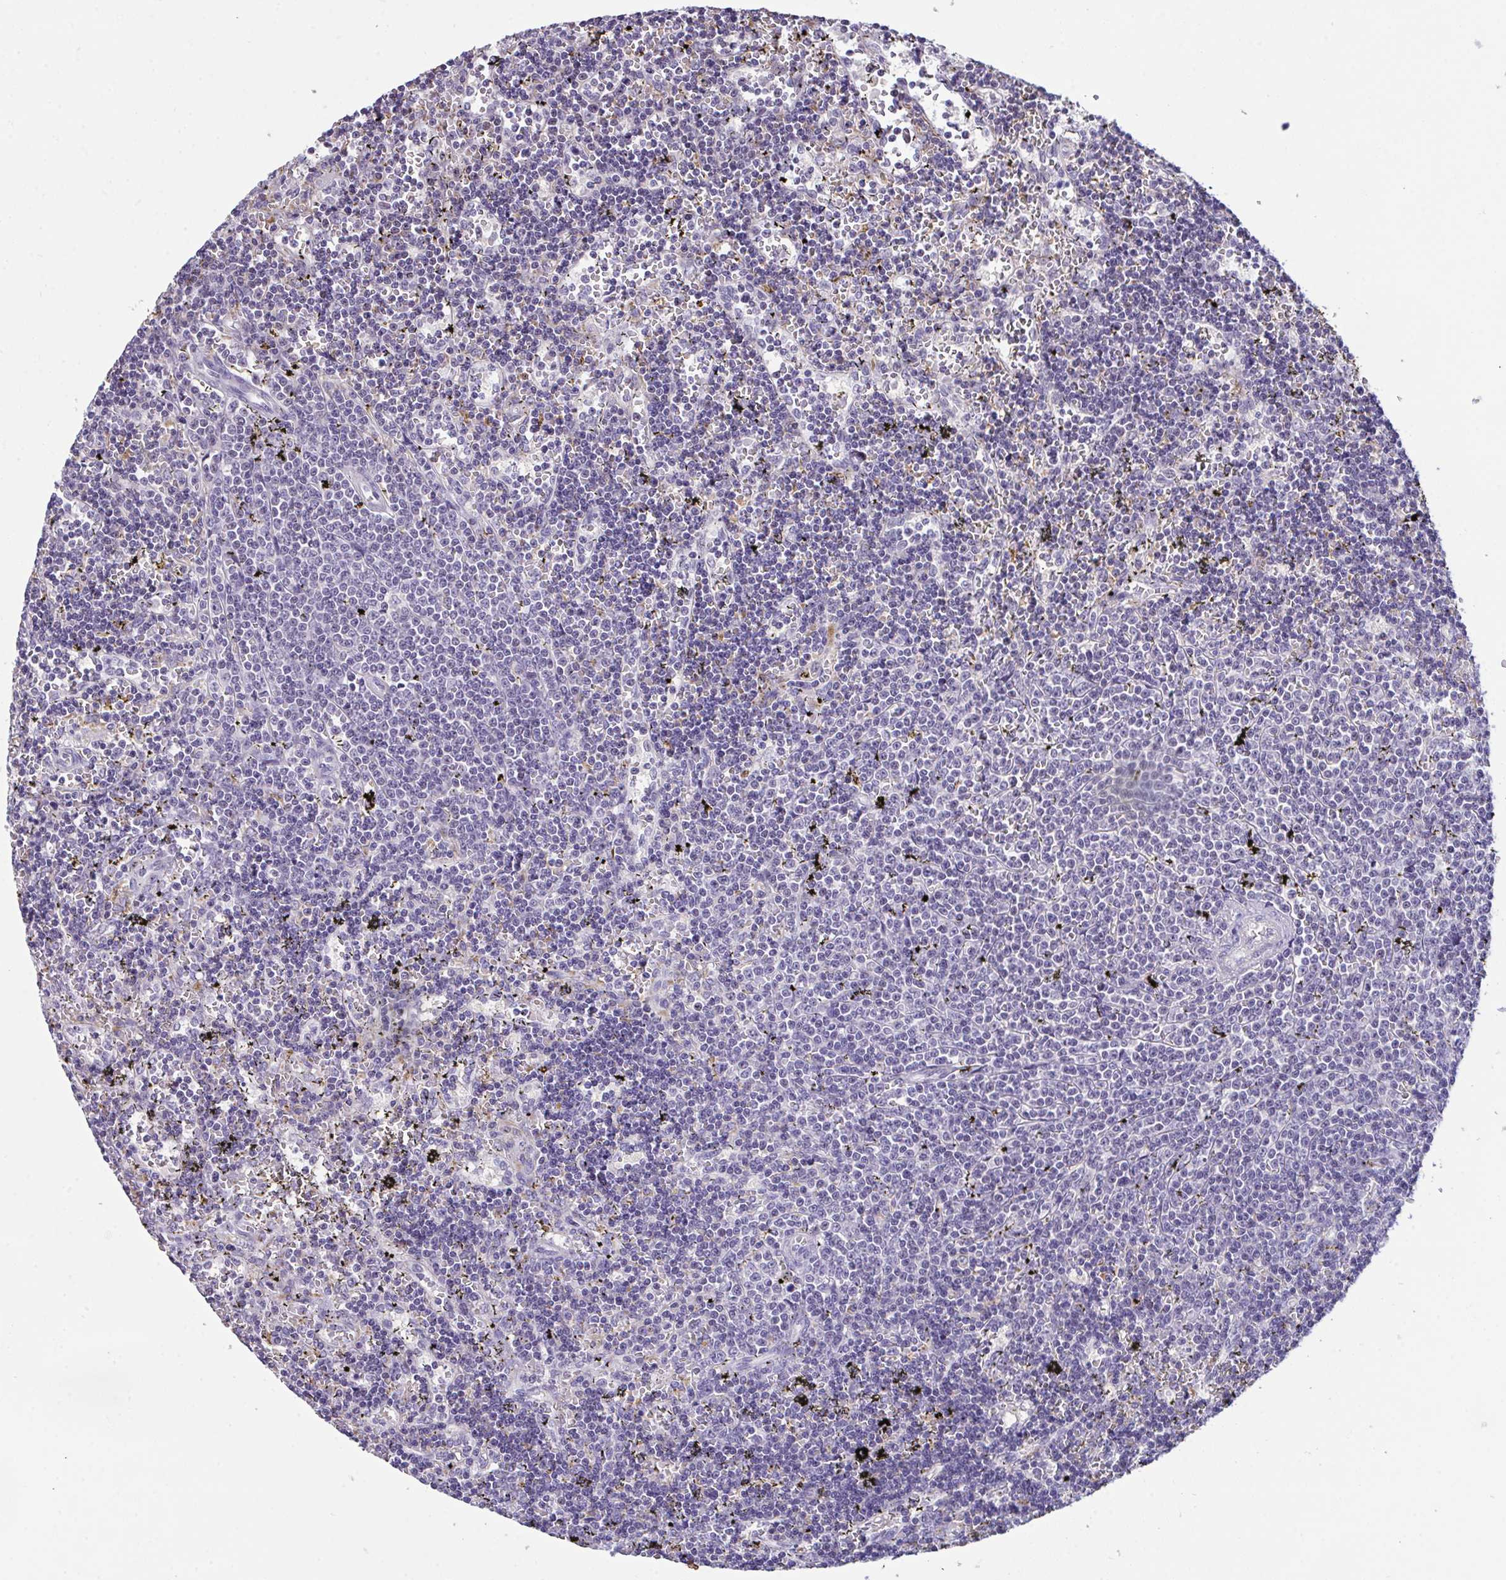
{"staining": {"intensity": "negative", "quantity": "none", "location": "none"}, "tissue": "lymphoma", "cell_type": "Tumor cells", "image_type": "cancer", "snomed": [{"axis": "morphology", "description": "Malignant lymphoma, non-Hodgkin's type, Low grade"}, {"axis": "topography", "description": "Spleen"}], "caption": "This is a image of immunohistochemistry staining of low-grade malignant lymphoma, non-Hodgkin's type, which shows no staining in tumor cells. (DAB IHC, high magnification).", "gene": "ATP6V0D2", "patient": {"sex": "male", "age": 60}}